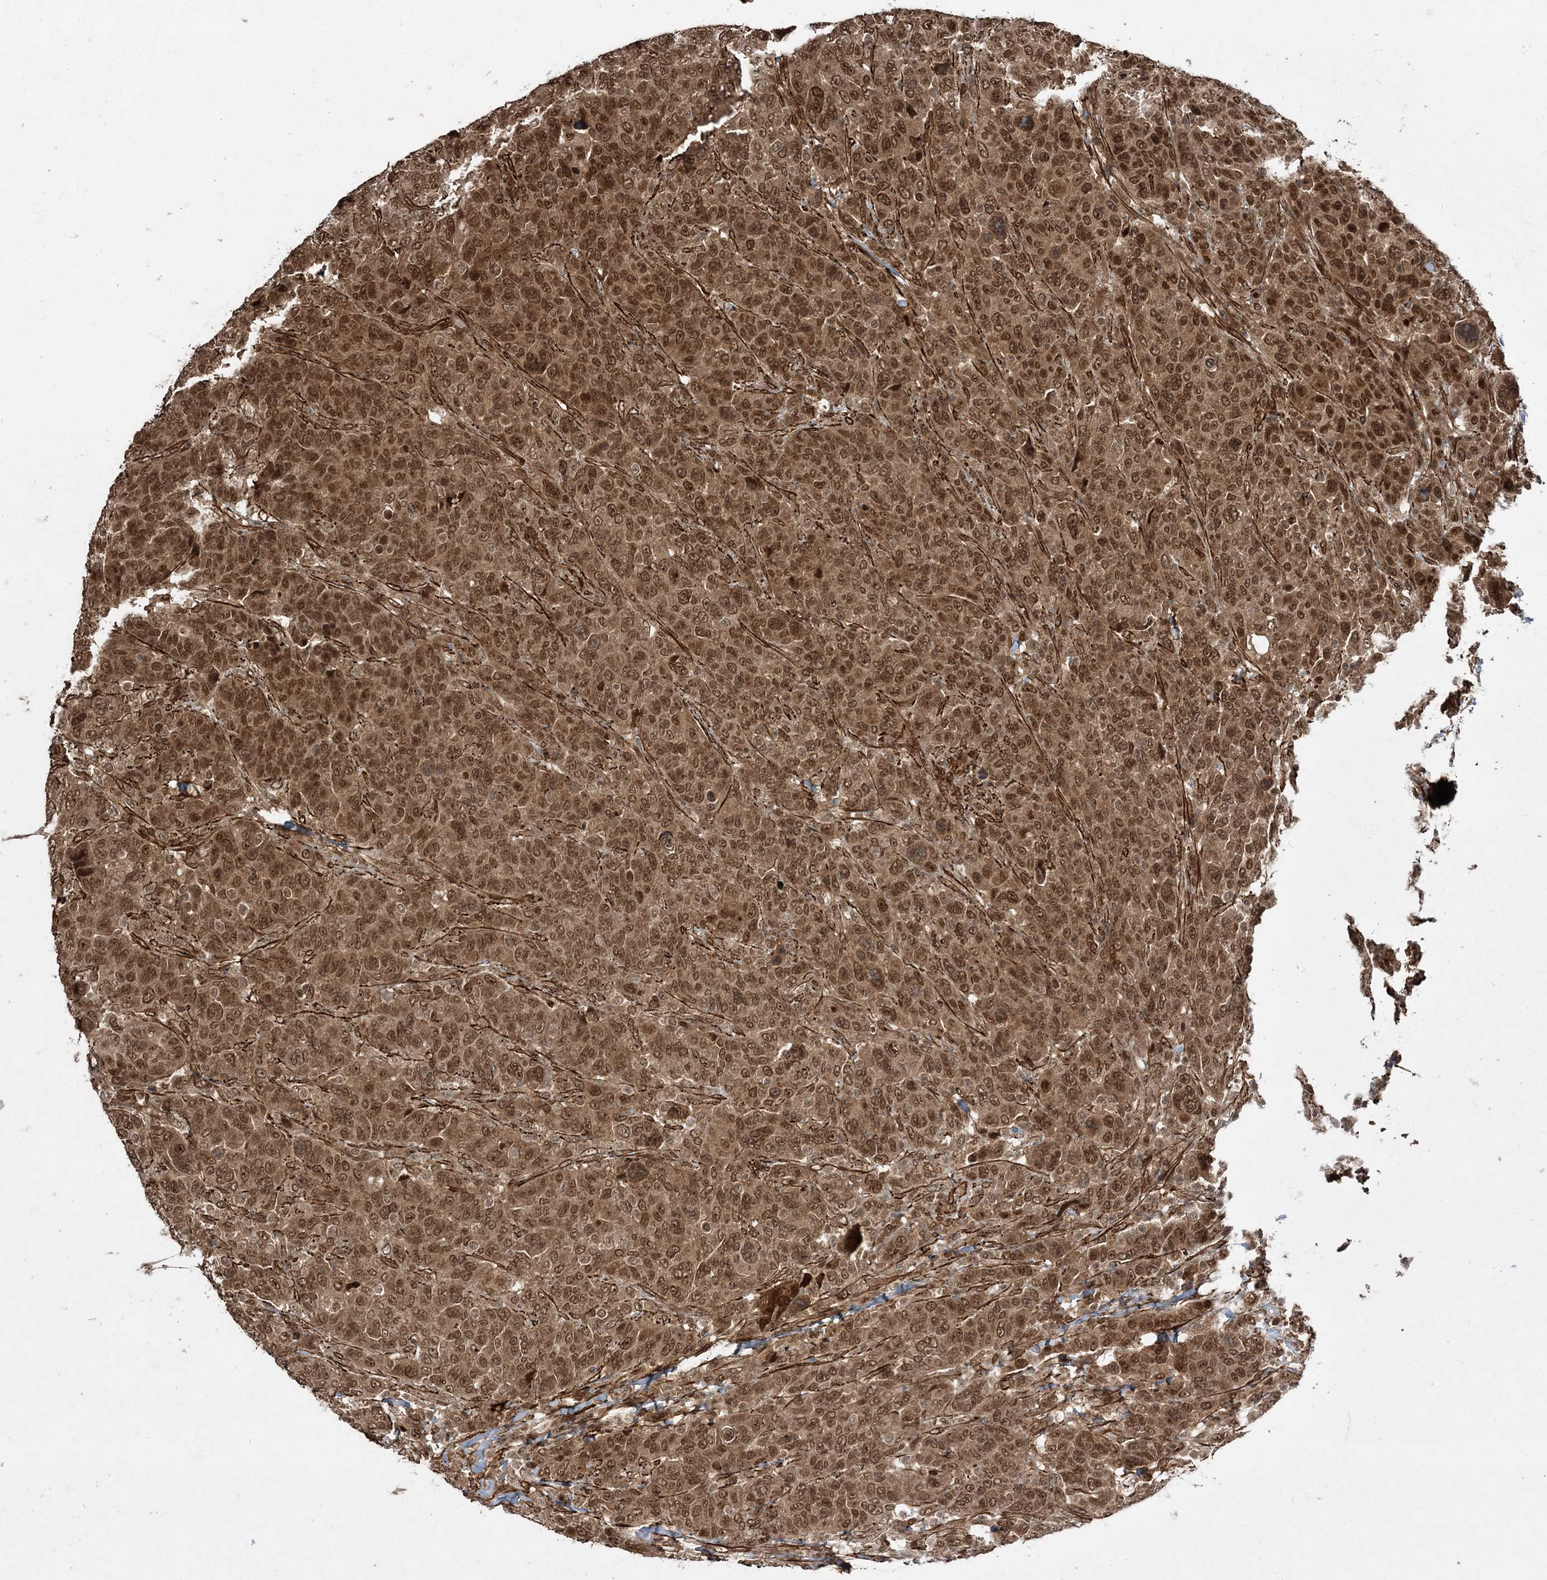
{"staining": {"intensity": "moderate", "quantity": ">75%", "location": "cytoplasmic/membranous,nuclear"}, "tissue": "breast cancer", "cell_type": "Tumor cells", "image_type": "cancer", "snomed": [{"axis": "morphology", "description": "Duct carcinoma"}, {"axis": "topography", "description": "Breast"}], "caption": "Protein analysis of breast invasive ductal carcinoma tissue demonstrates moderate cytoplasmic/membranous and nuclear staining in about >75% of tumor cells.", "gene": "ETAA1", "patient": {"sex": "female", "age": 37}}